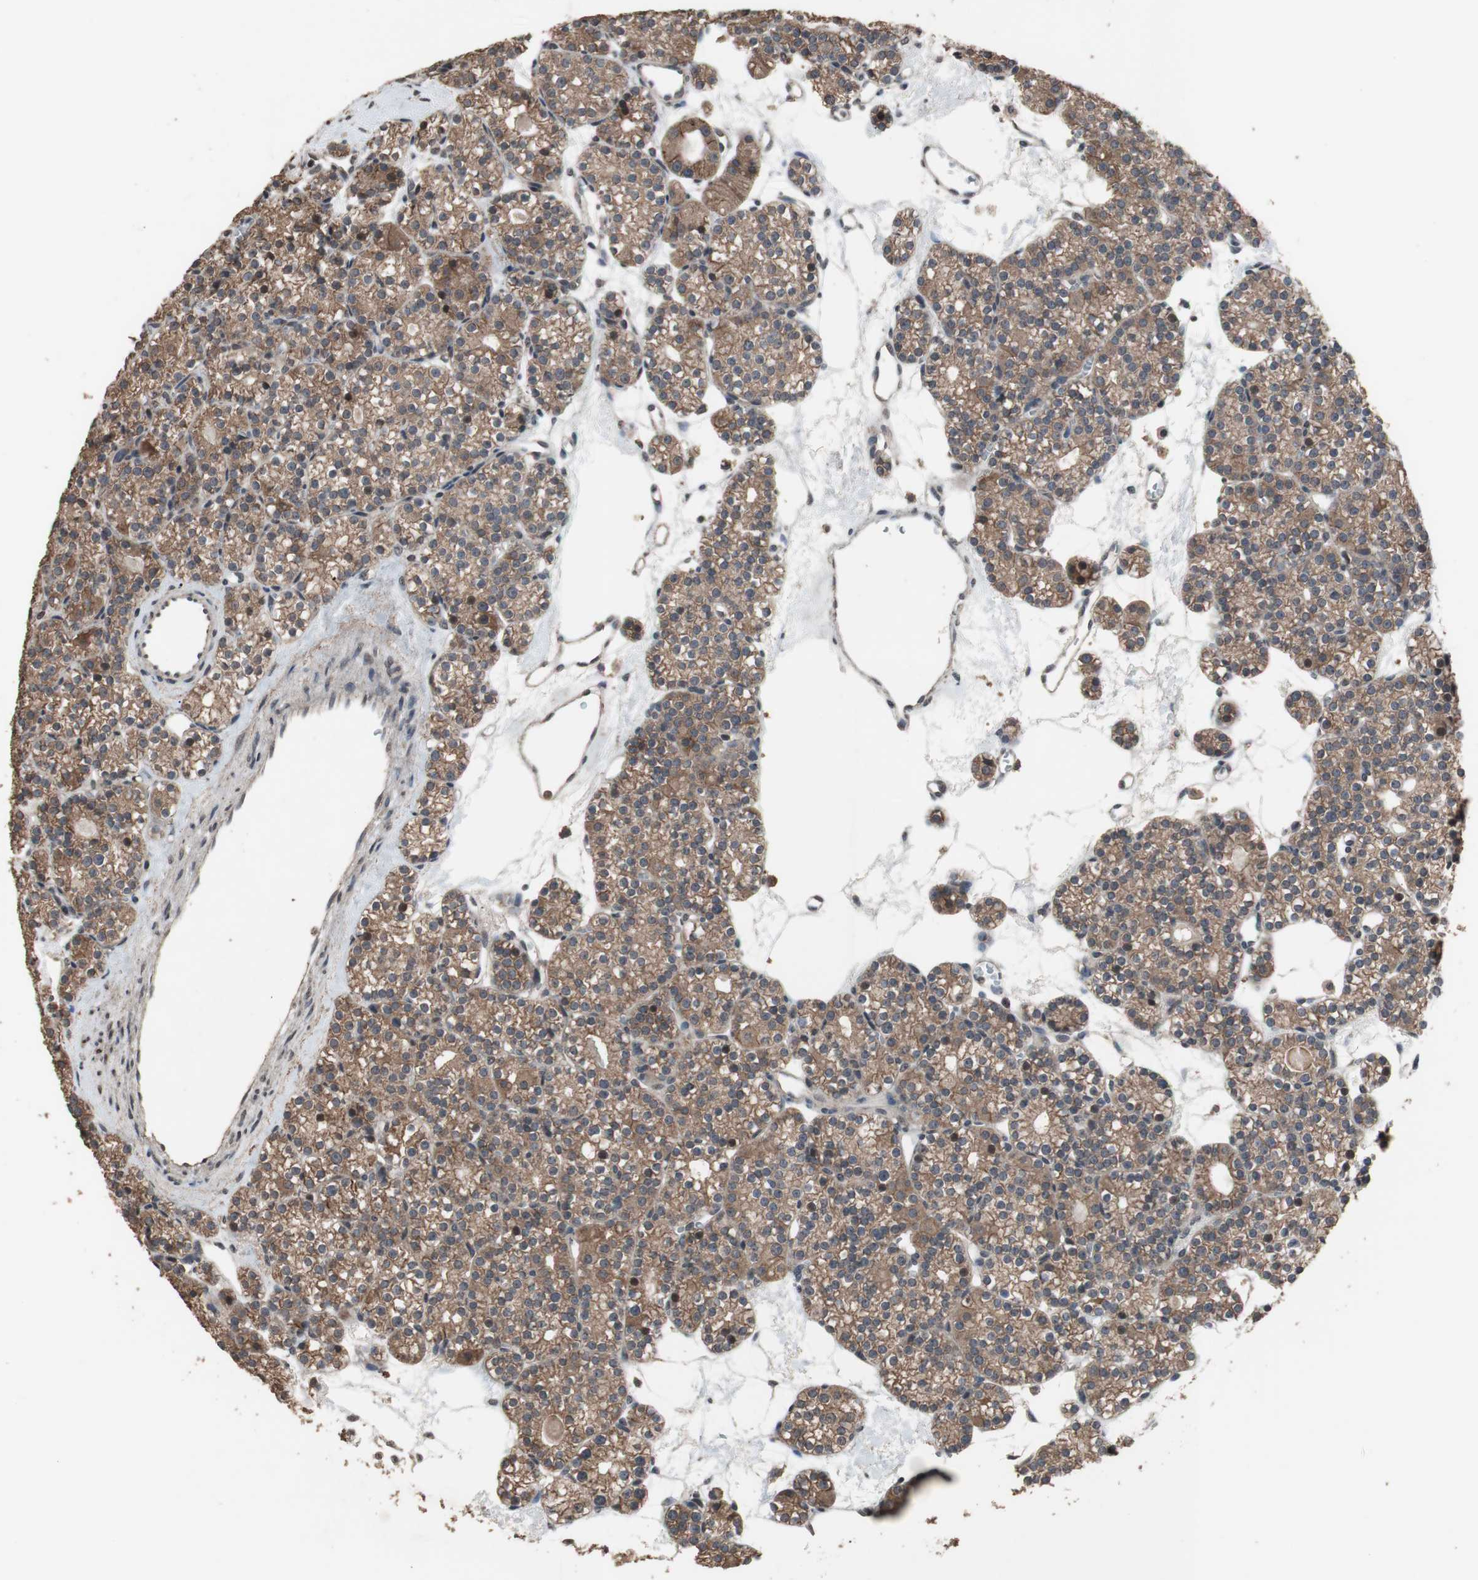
{"staining": {"intensity": "moderate", "quantity": ">75%", "location": "cytoplasmic/membranous,nuclear"}, "tissue": "parathyroid gland", "cell_type": "Glandular cells", "image_type": "normal", "snomed": [{"axis": "morphology", "description": "Normal tissue, NOS"}, {"axis": "topography", "description": "Parathyroid gland"}], "caption": "Immunohistochemical staining of unremarkable parathyroid gland exhibits medium levels of moderate cytoplasmic/membranous,nuclear positivity in approximately >75% of glandular cells. (Stains: DAB in brown, nuclei in blue, Microscopy: brightfield microscopy at high magnification).", "gene": "KANSL1", "patient": {"sex": "female", "age": 64}}